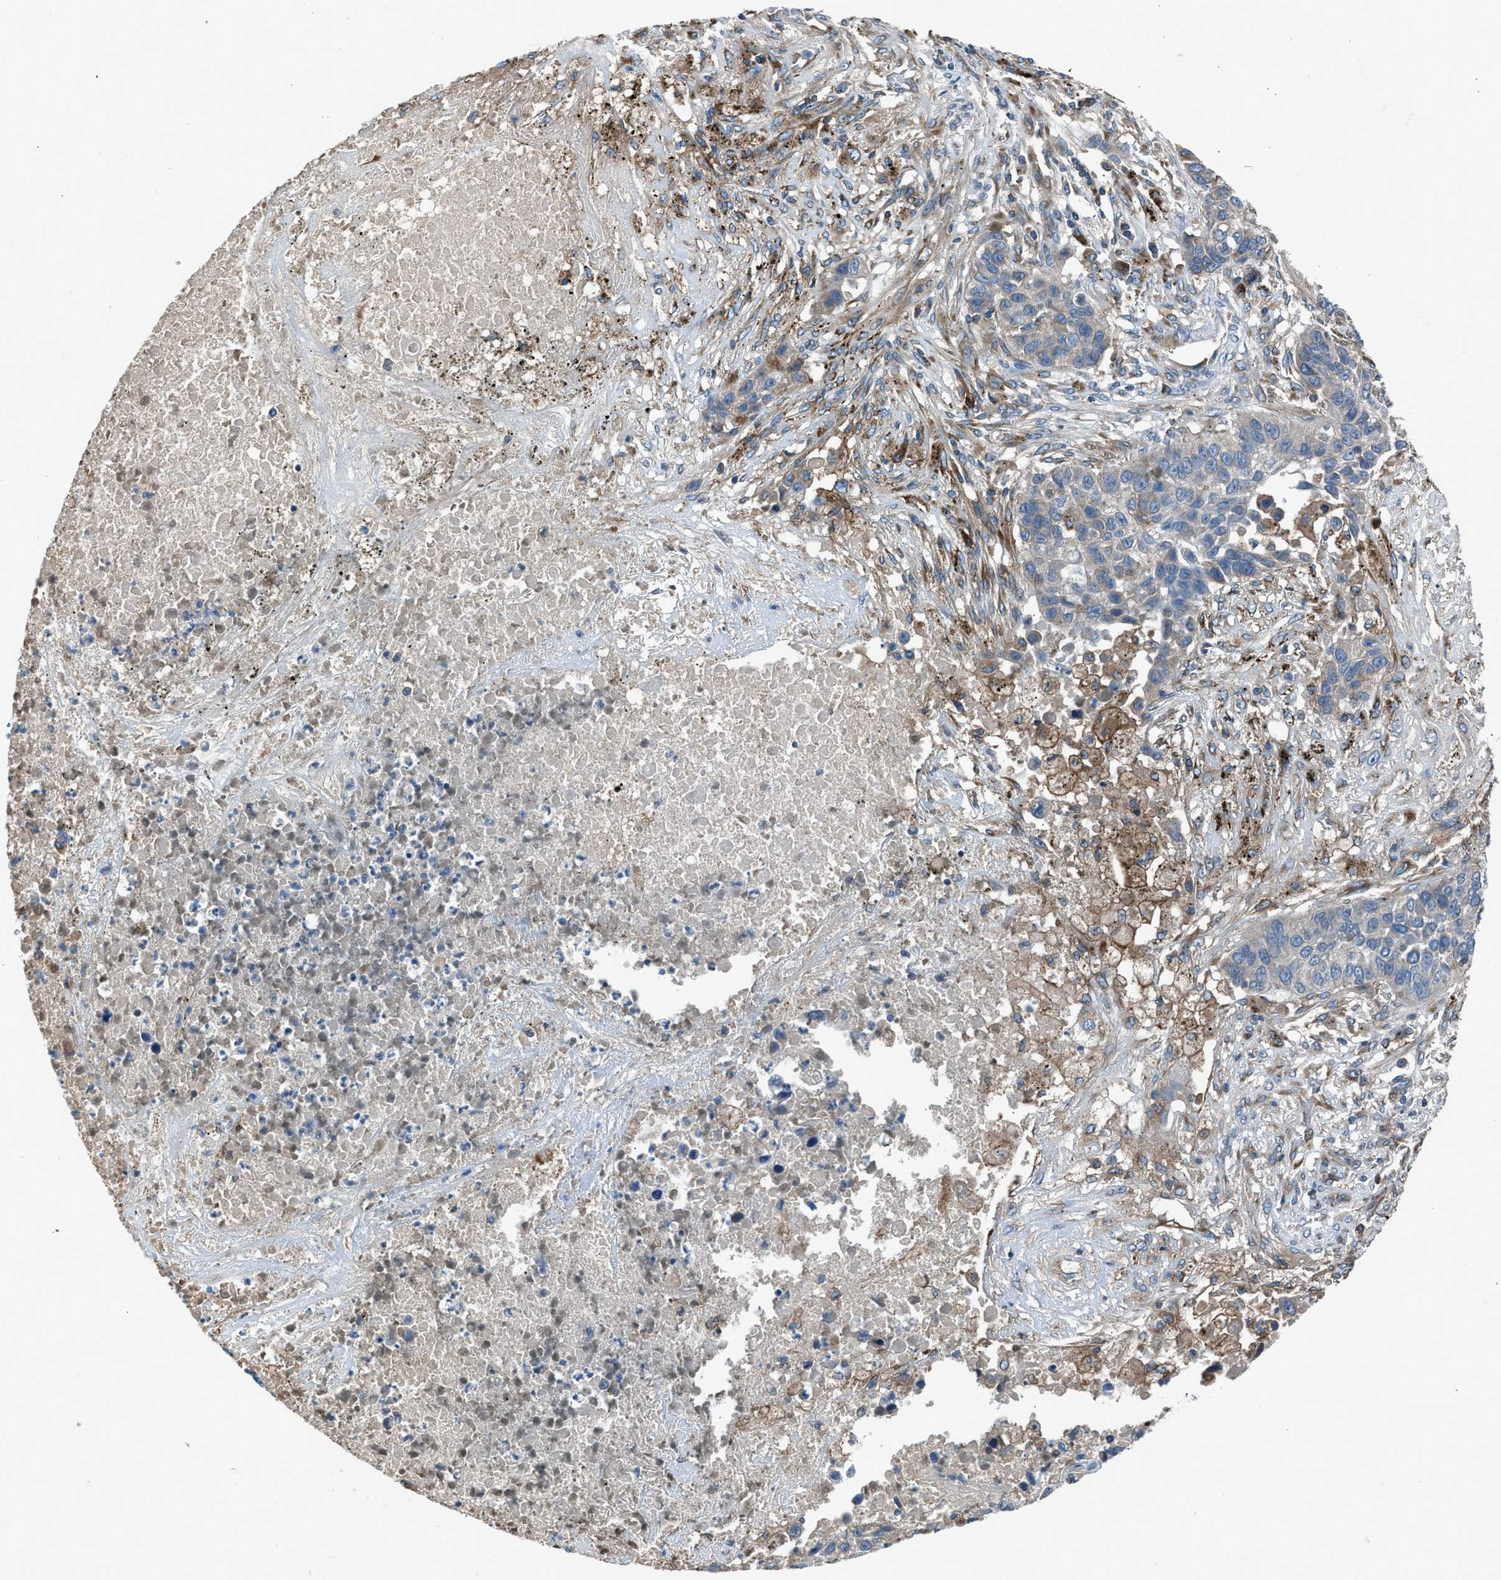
{"staining": {"intensity": "moderate", "quantity": "25%-75%", "location": "cytoplasmic/membranous"}, "tissue": "lung cancer", "cell_type": "Tumor cells", "image_type": "cancer", "snomed": [{"axis": "morphology", "description": "Squamous cell carcinoma, NOS"}, {"axis": "topography", "description": "Lung"}], "caption": "This is a photomicrograph of immunohistochemistry staining of squamous cell carcinoma (lung), which shows moderate positivity in the cytoplasmic/membranous of tumor cells.", "gene": "LMBR1", "patient": {"sex": "male", "age": 57}}